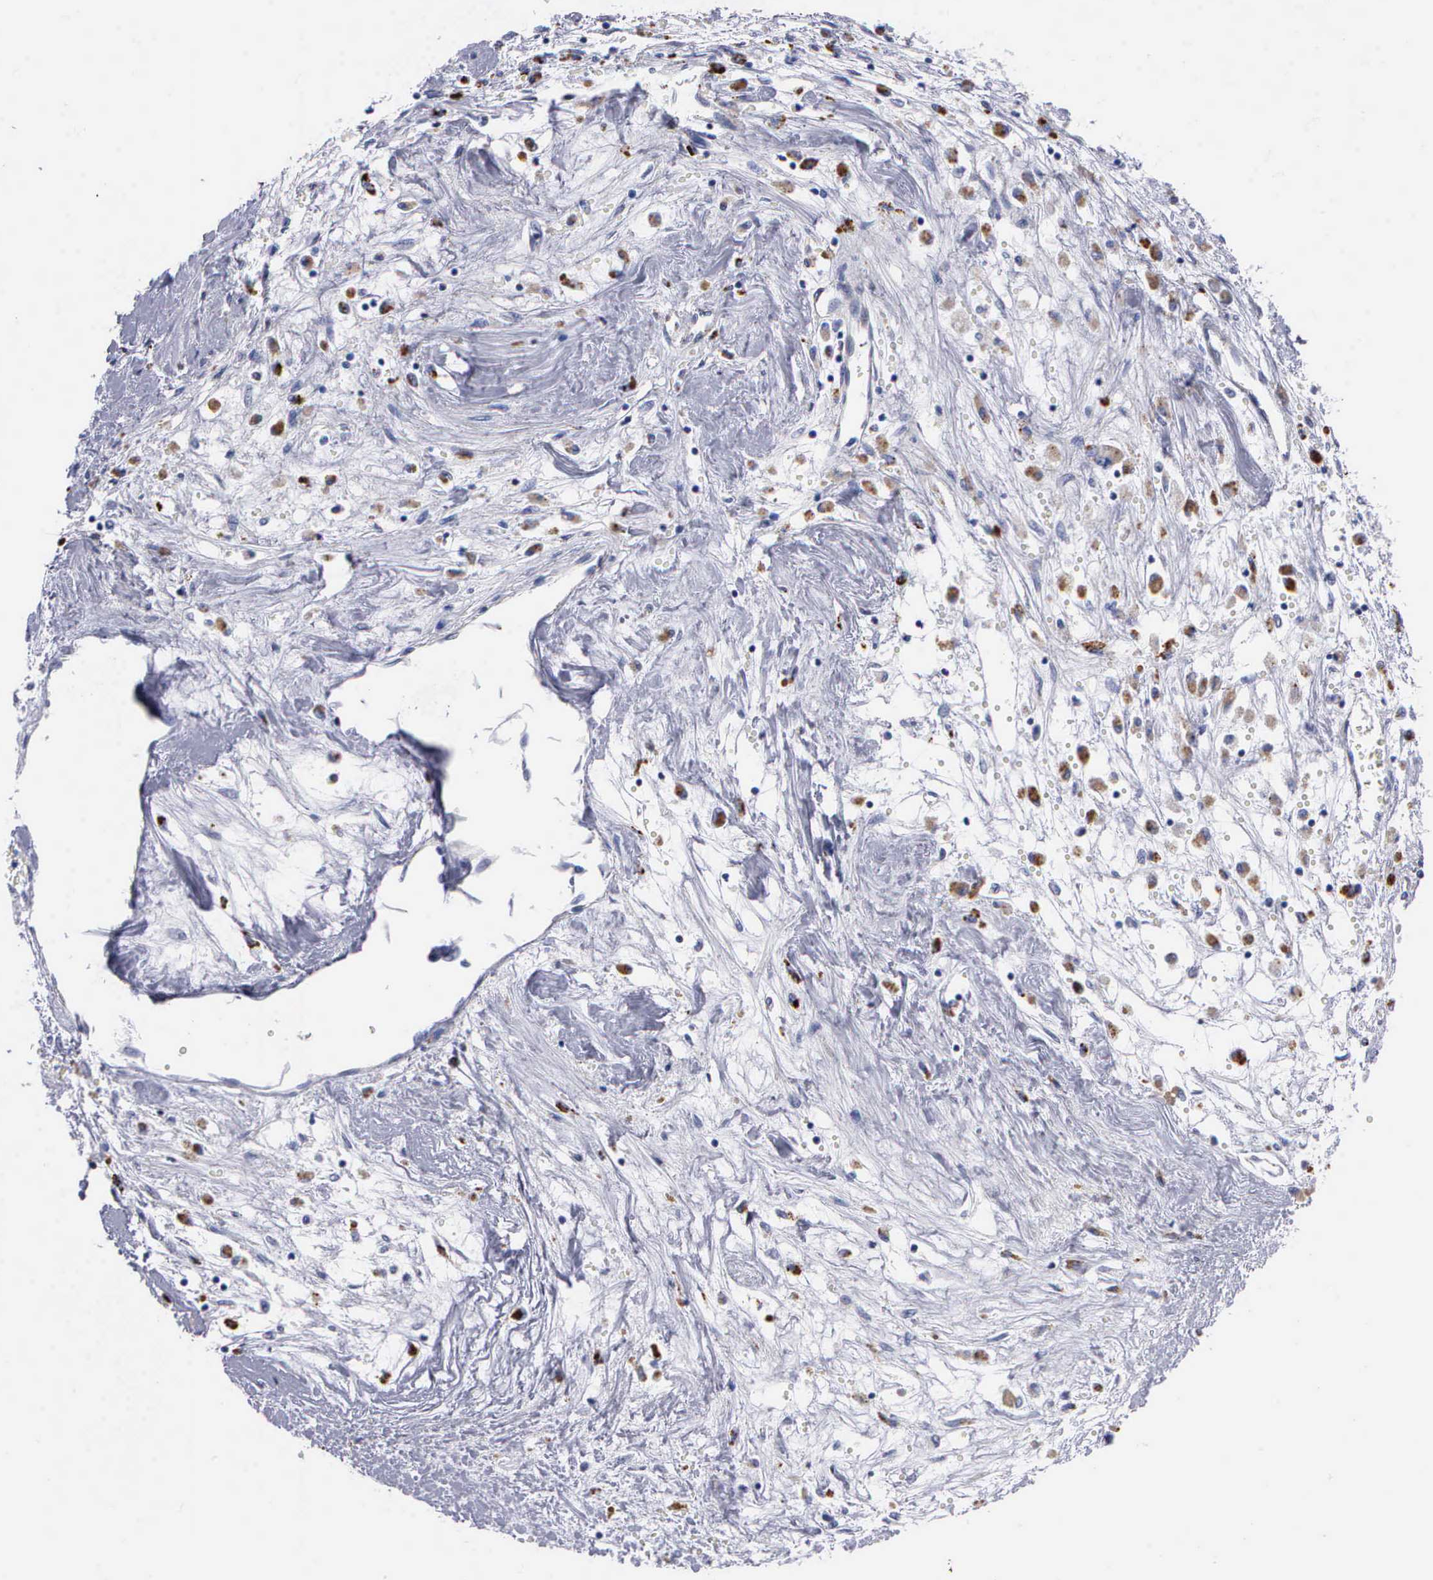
{"staining": {"intensity": "negative", "quantity": "none", "location": "none"}, "tissue": "liver cancer", "cell_type": "Tumor cells", "image_type": "cancer", "snomed": [{"axis": "morphology", "description": "Carcinoma, Hepatocellular, NOS"}, {"axis": "topography", "description": "Liver"}], "caption": "High magnification brightfield microscopy of liver hepatocellular carcinoma stained with DAB (3,3'-diaminobenzidine) (brown) and counterstained with hematoxylin (blue): tumor cells show no significant staining. (Immunohistochemistry, brightfield microscopy, high magnification).", "gene": "CTSL", "patient": {"sex": "male", "age": 64}}